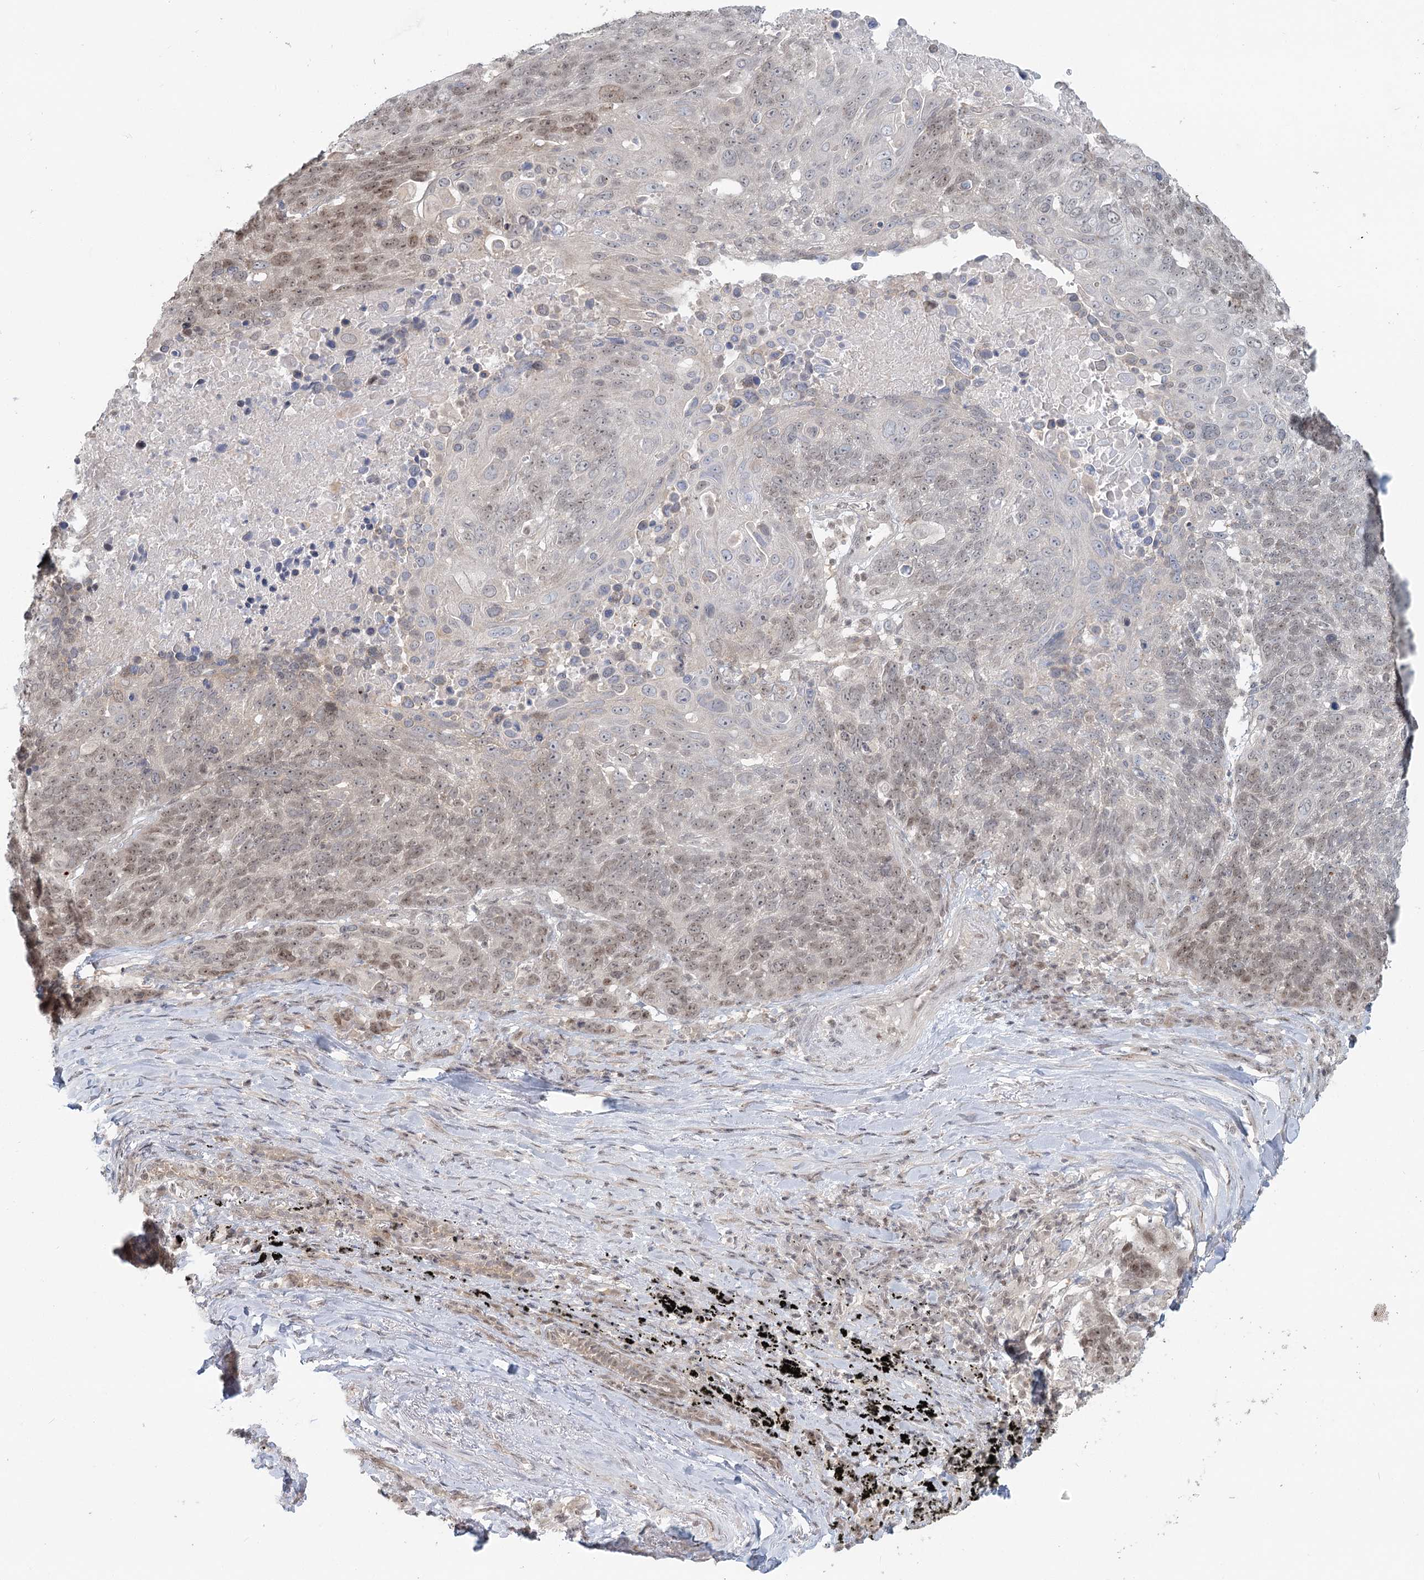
{"staining": {"intensity": "weak", "quantity": "25%-75%", "location": "nuclear"}, "tissue": "lung cancer", "cell_type": "Tumor cells", "image_type": "cancer", "snomed": [{"axis": "morphology", "description": "Squamous cell carcinoma, NOS"}, {"axis": "topography", "description": "Lung"}], "caption": "Immunohistochemical staining of human lung cancer reveals weak nuclear protein staining in approximately 25%-75% of tumor cells.", "gene": "R3HCC1L", "patient": {"sex": "male", "age": 66}}